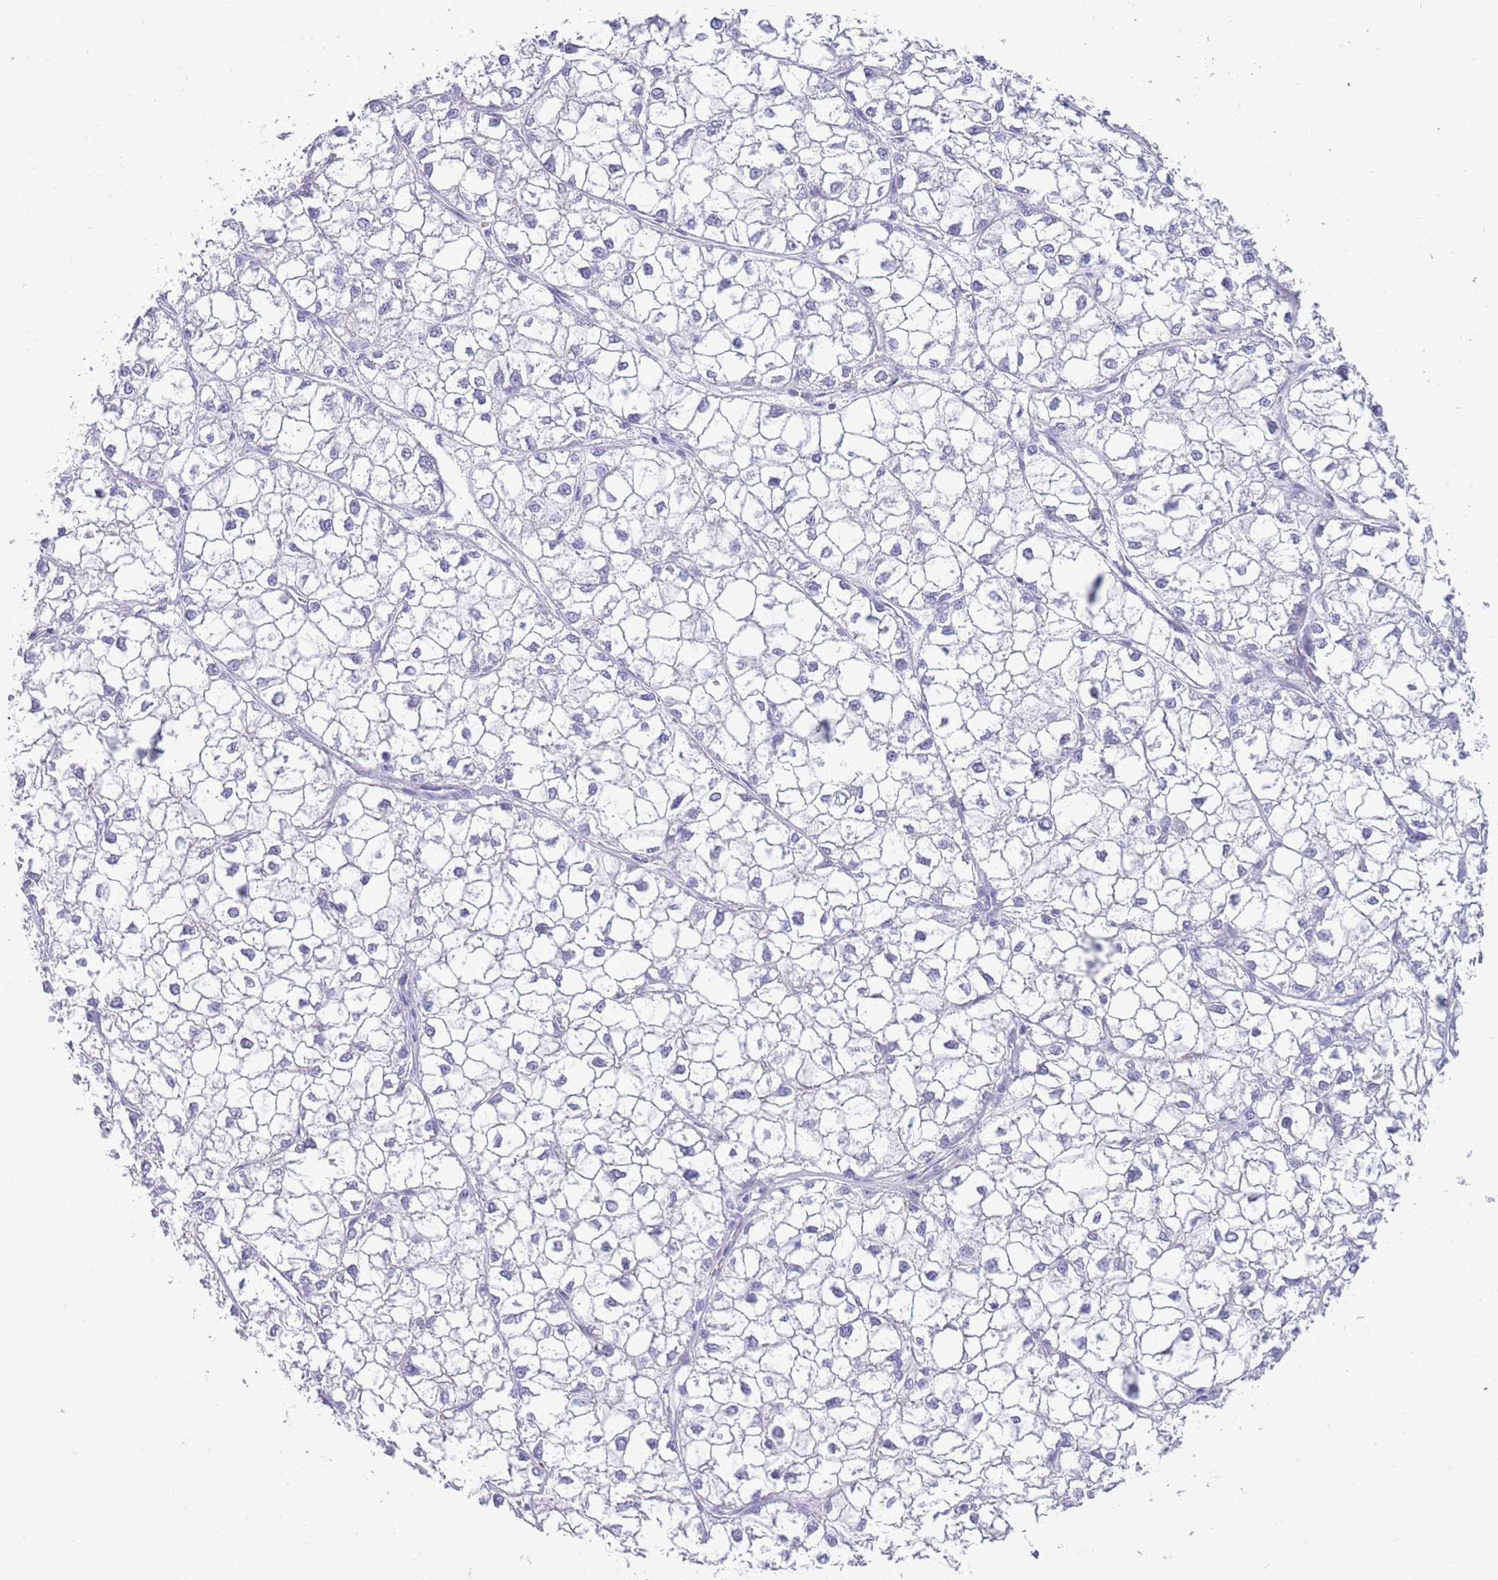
{"staining": {"intensity": "negative", "quantity": "none", "location": "none"}, "tissue": "liver cancer", "cell_type": "Tumor cells", "image_type": "cancer", "snomed": [{"axis": "morphology", "description": "Carcinoma, Hepatocellular, NOS"}, {"axis": "topography", "description": "Liver"}], "caption": "Tumor cells show no significant protein expression in liver hepatocellular carcinoma.", "gene": "ACR", "patient": {"sex": "female", "age": 43}}